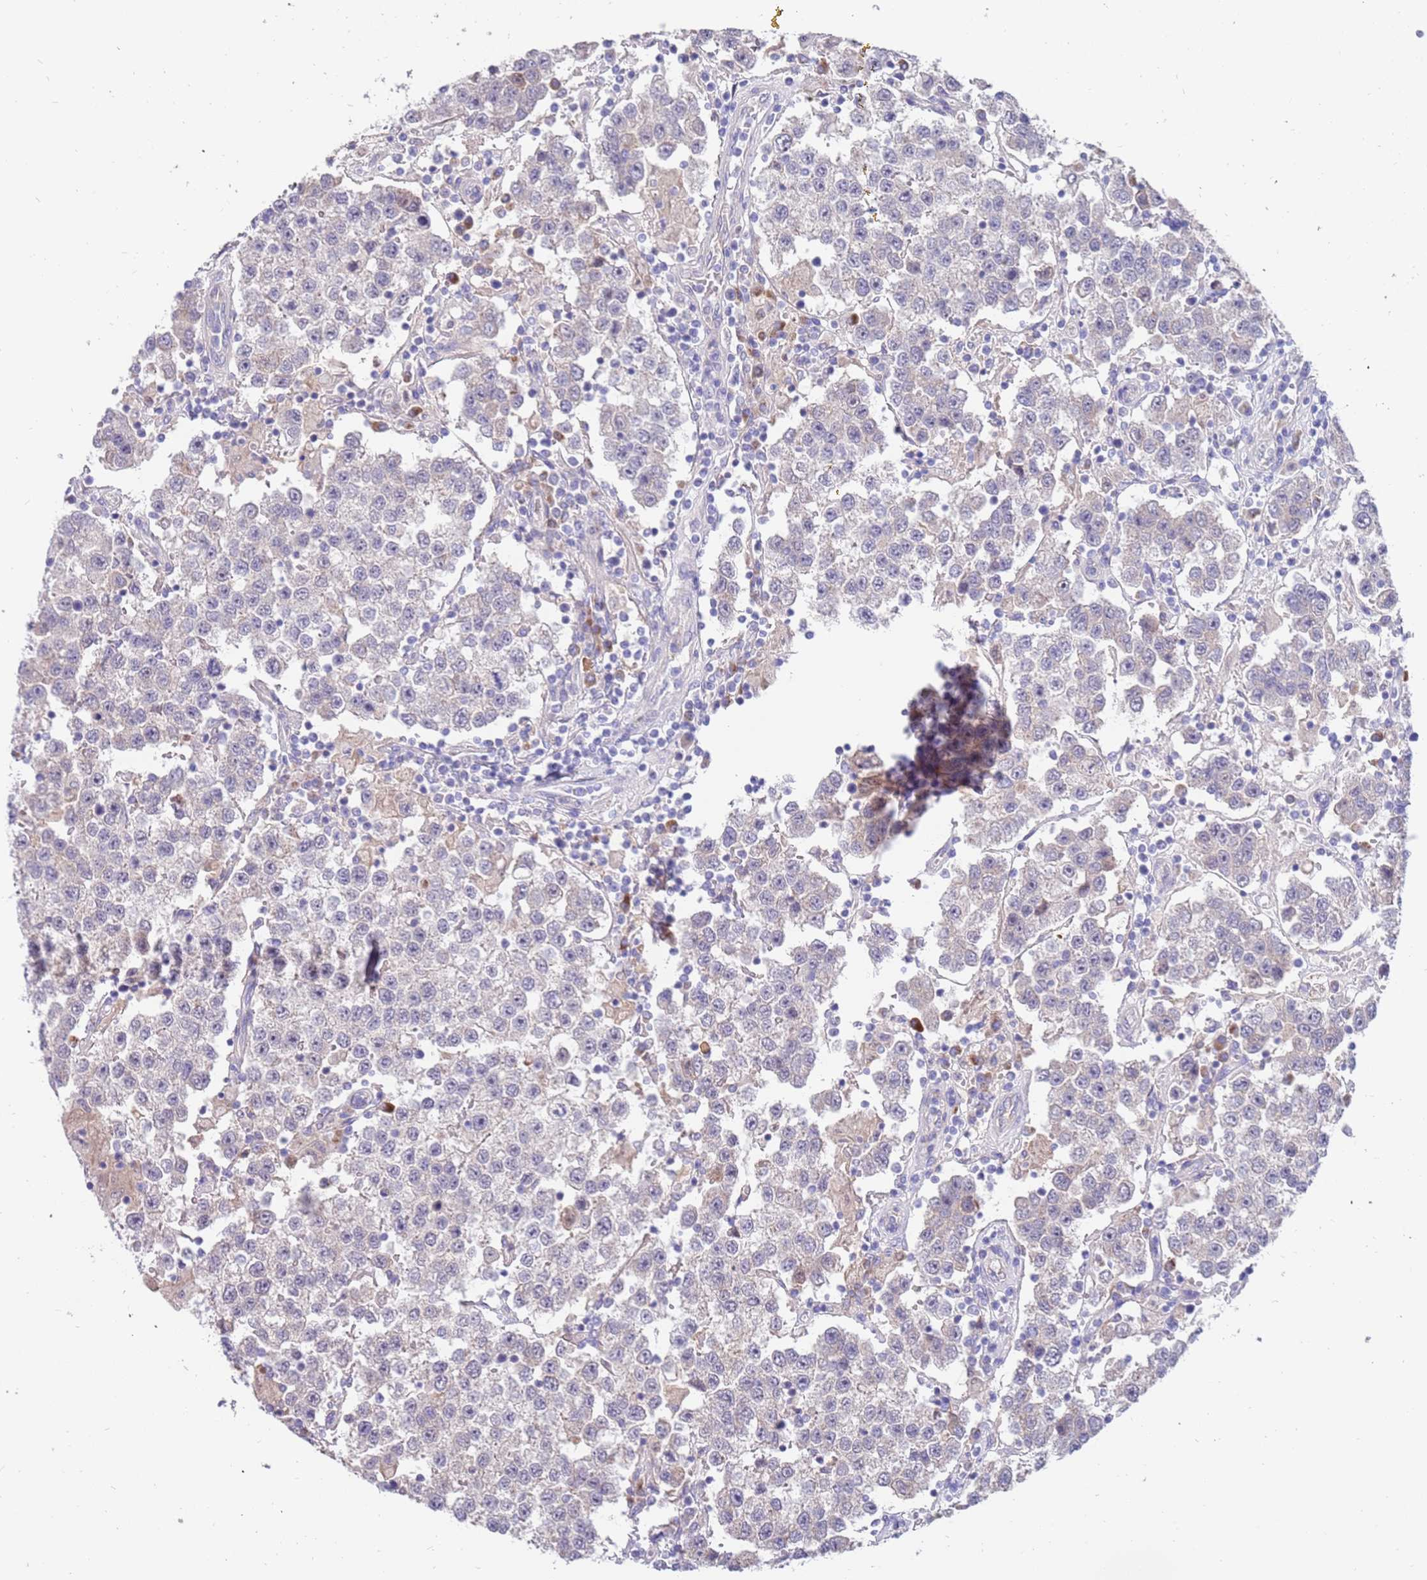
{"staining": {"intensity": "negative", "quantity": "none", "location": "none"}, "tissue": "testis cancer", "cell_type": "Tumor cells", "image_type": "cancer", "snomed": [{"axis": "morphology", "description": "Seminoma, NOS"}, {"axis": "topography", "description": "Testis"}], "caption": "Immunohistochemistry (IHC) of human testis cancer (seminoma) displays no expression in tumor cells.", "gene": "ZNF746", "patient": {"sex": "male", "age": 37}}